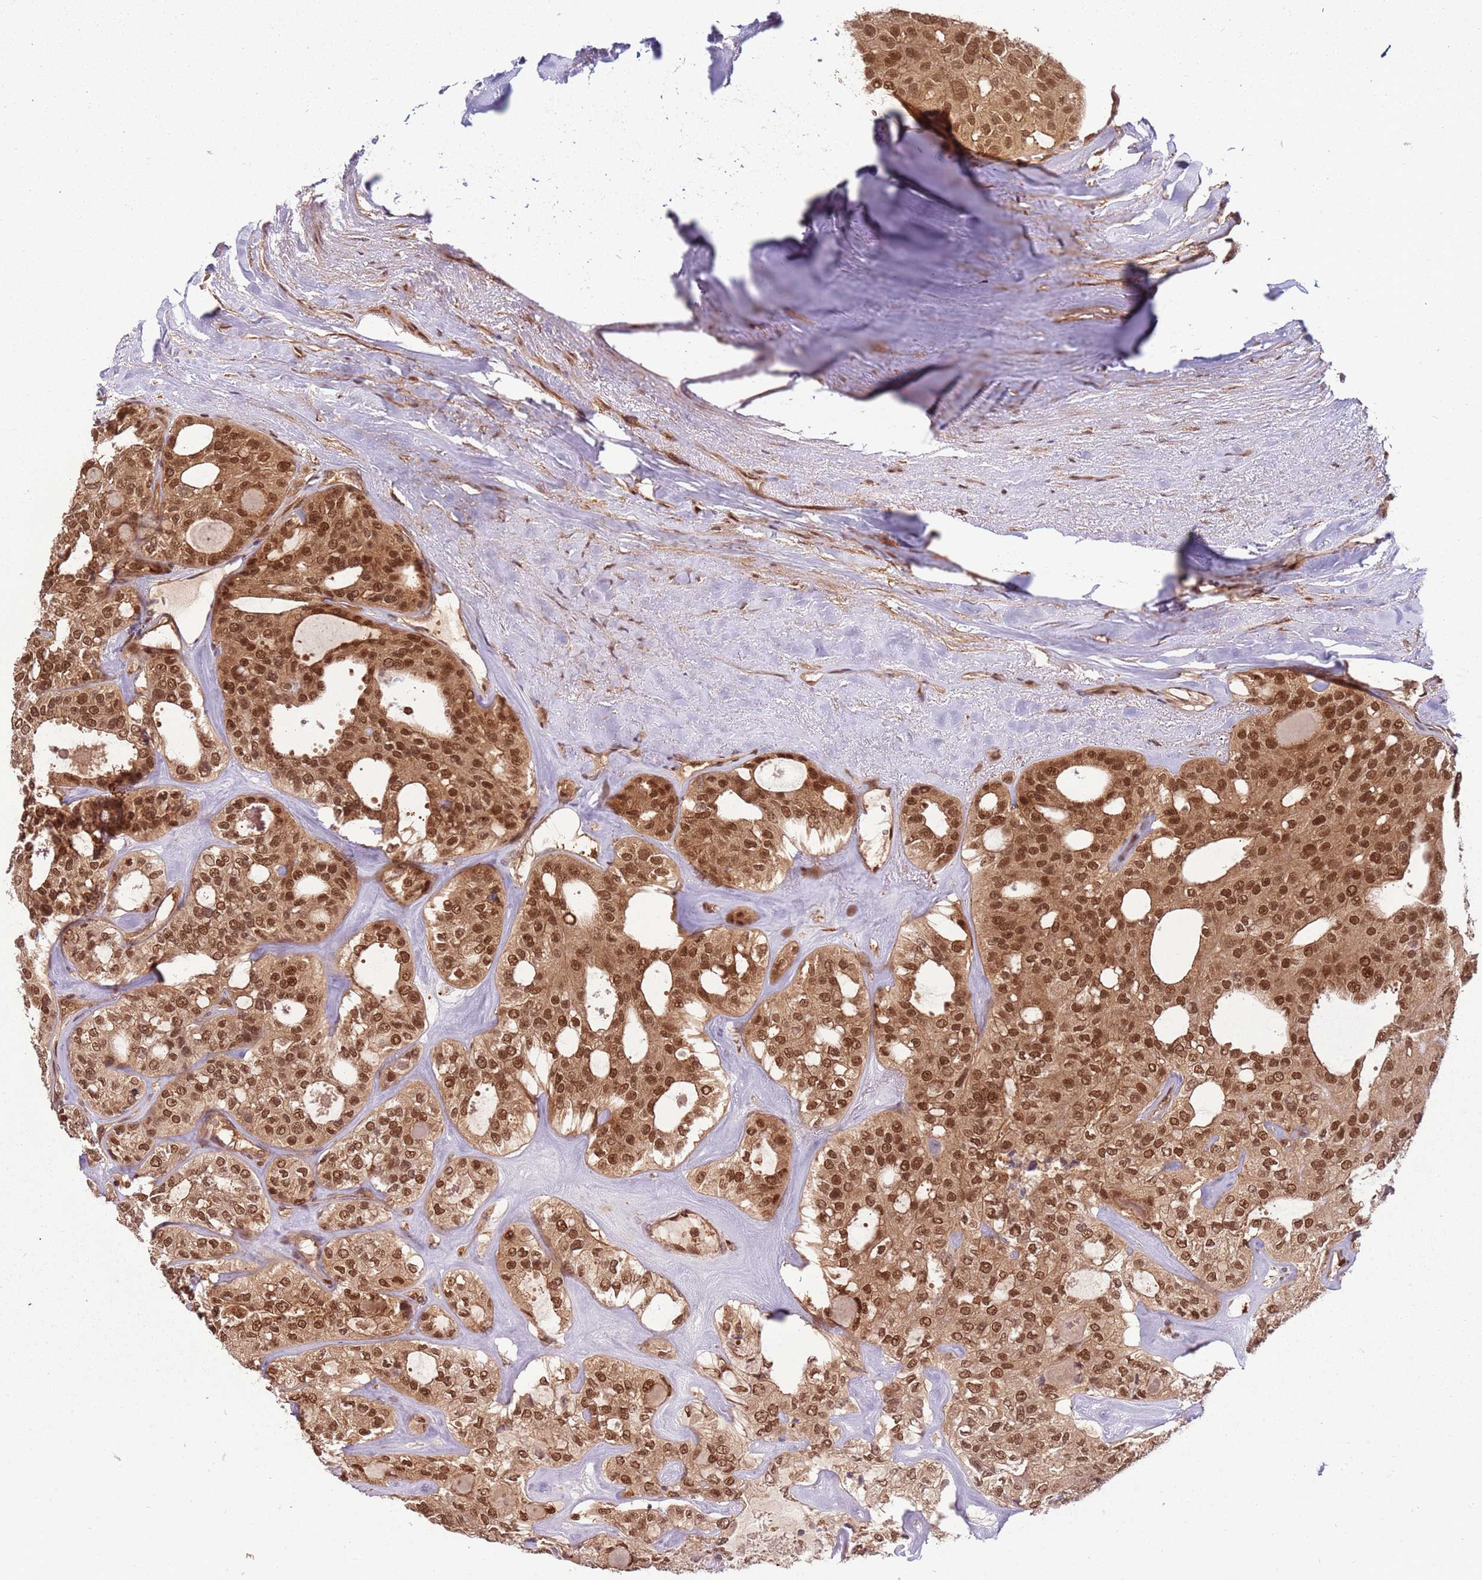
{"staining": {"intensity": "moderate", "quantity": ">75%", "location": "cytoplasmic/membranous,nuclear"}, "tissue": "thyroid cancer", "cell_type": "Tumor cells", "image_type": "cancer", "snomed": [{"axis": "morphology", "description": "Follicular adenoma carcinoma, NOS"}, {"axis": "topography", "description": "Thyroid gland"}], "caption": "A high-resolution histopathology image shows IHC staining of thyroid cancer (follicular adenoma carcinoma), which displays moderate cytoplasmic/membranous and nuclear staining in about >75% of tumor cells. (IHC, brightfield microscopy, high magnification).", "gene": "PGLS", "patient": {"sex": "male", "age": 75}}